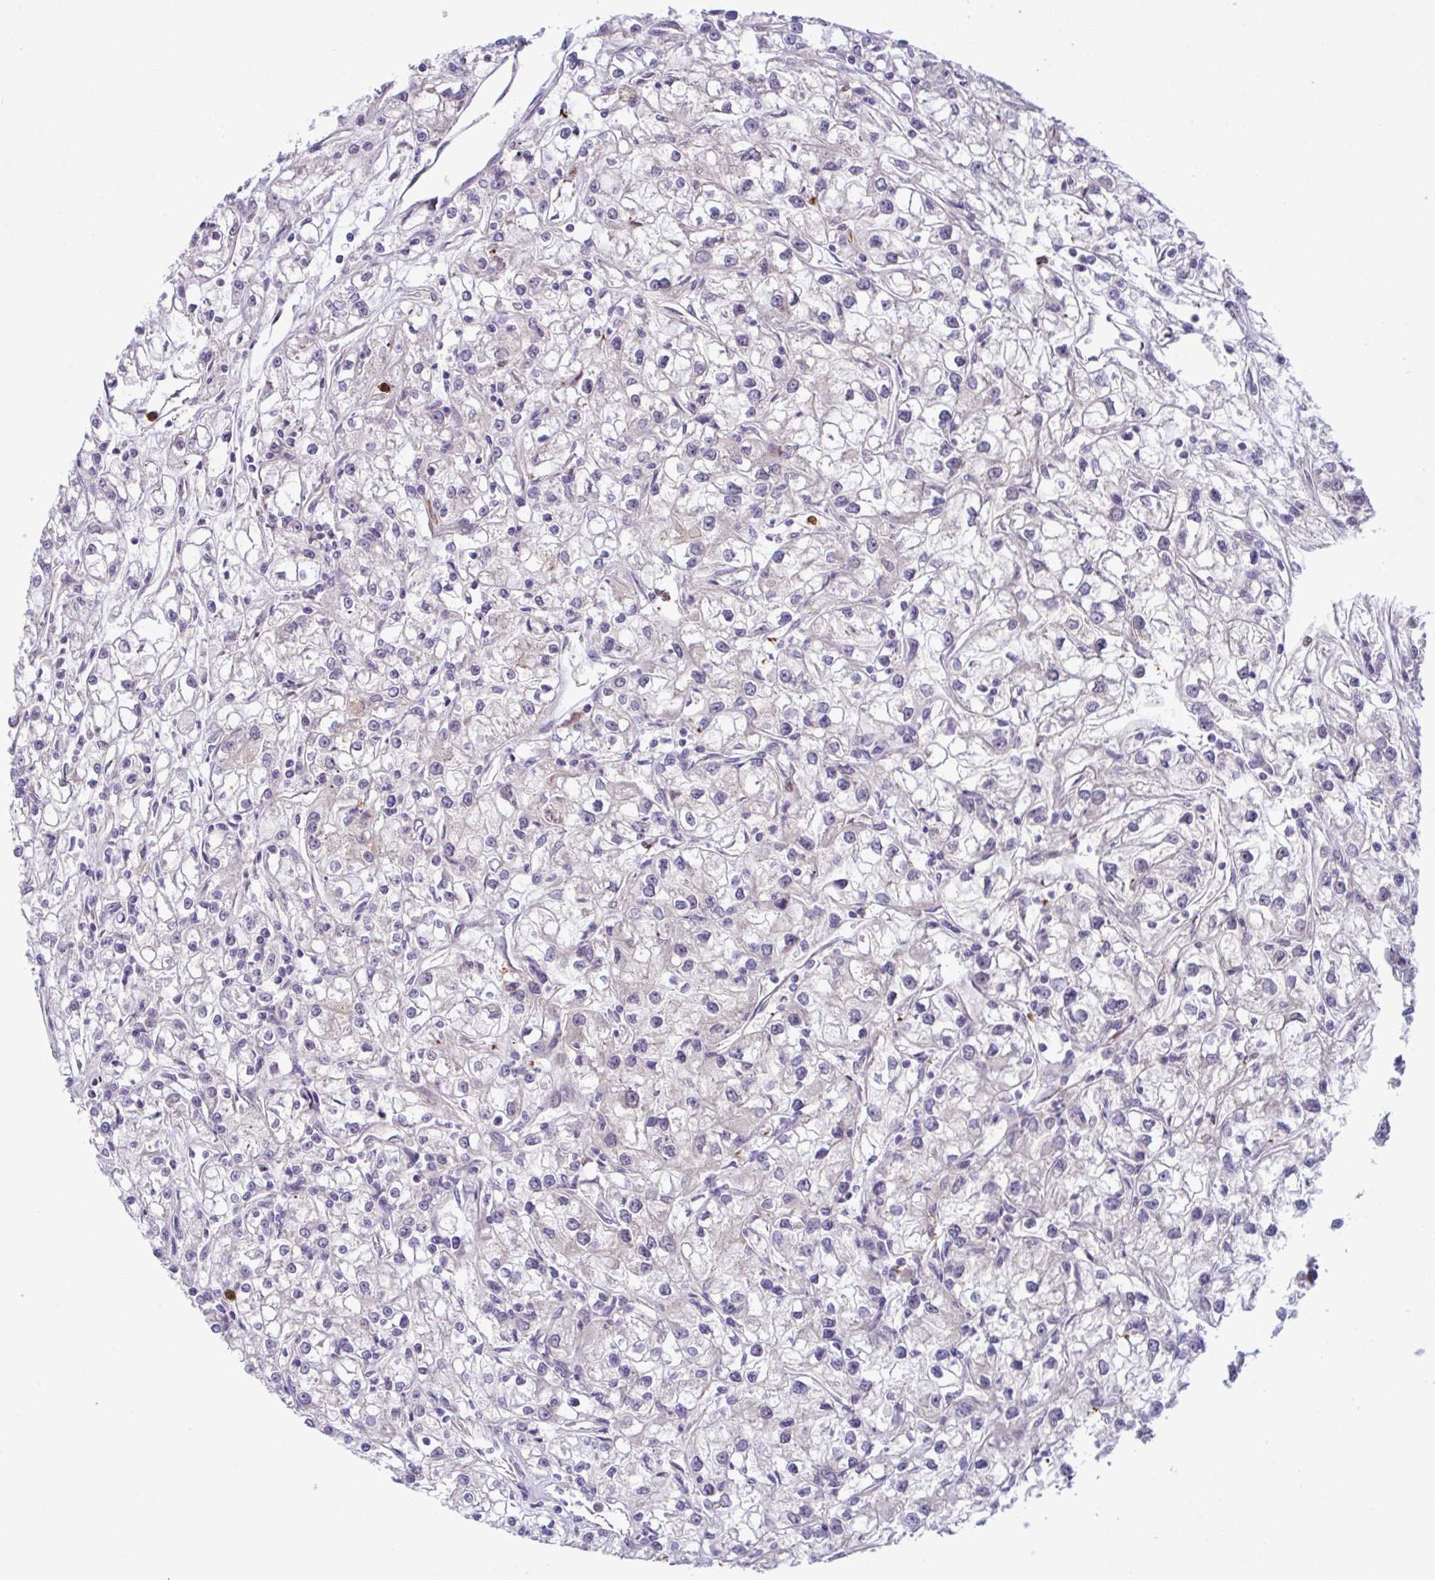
{"staining": {"intensity": "negative", "quantity": "none", "location": "none"}, "tissue": "renal cancer", "cell_type": "Tumor cells", "image_type": "cancer", "snomed": [{"axis": "morphology", "description": "Adenocarcinoma, NOS"}, {"axis": "topography", "description": "Kidney"}], "caption": "The IHC image has no significant staining in tumor cells of renal cancer (adenocarcinoma) tissue.", "gene": "CMPK1", "patient": {"sex": "female", "age": 59}}